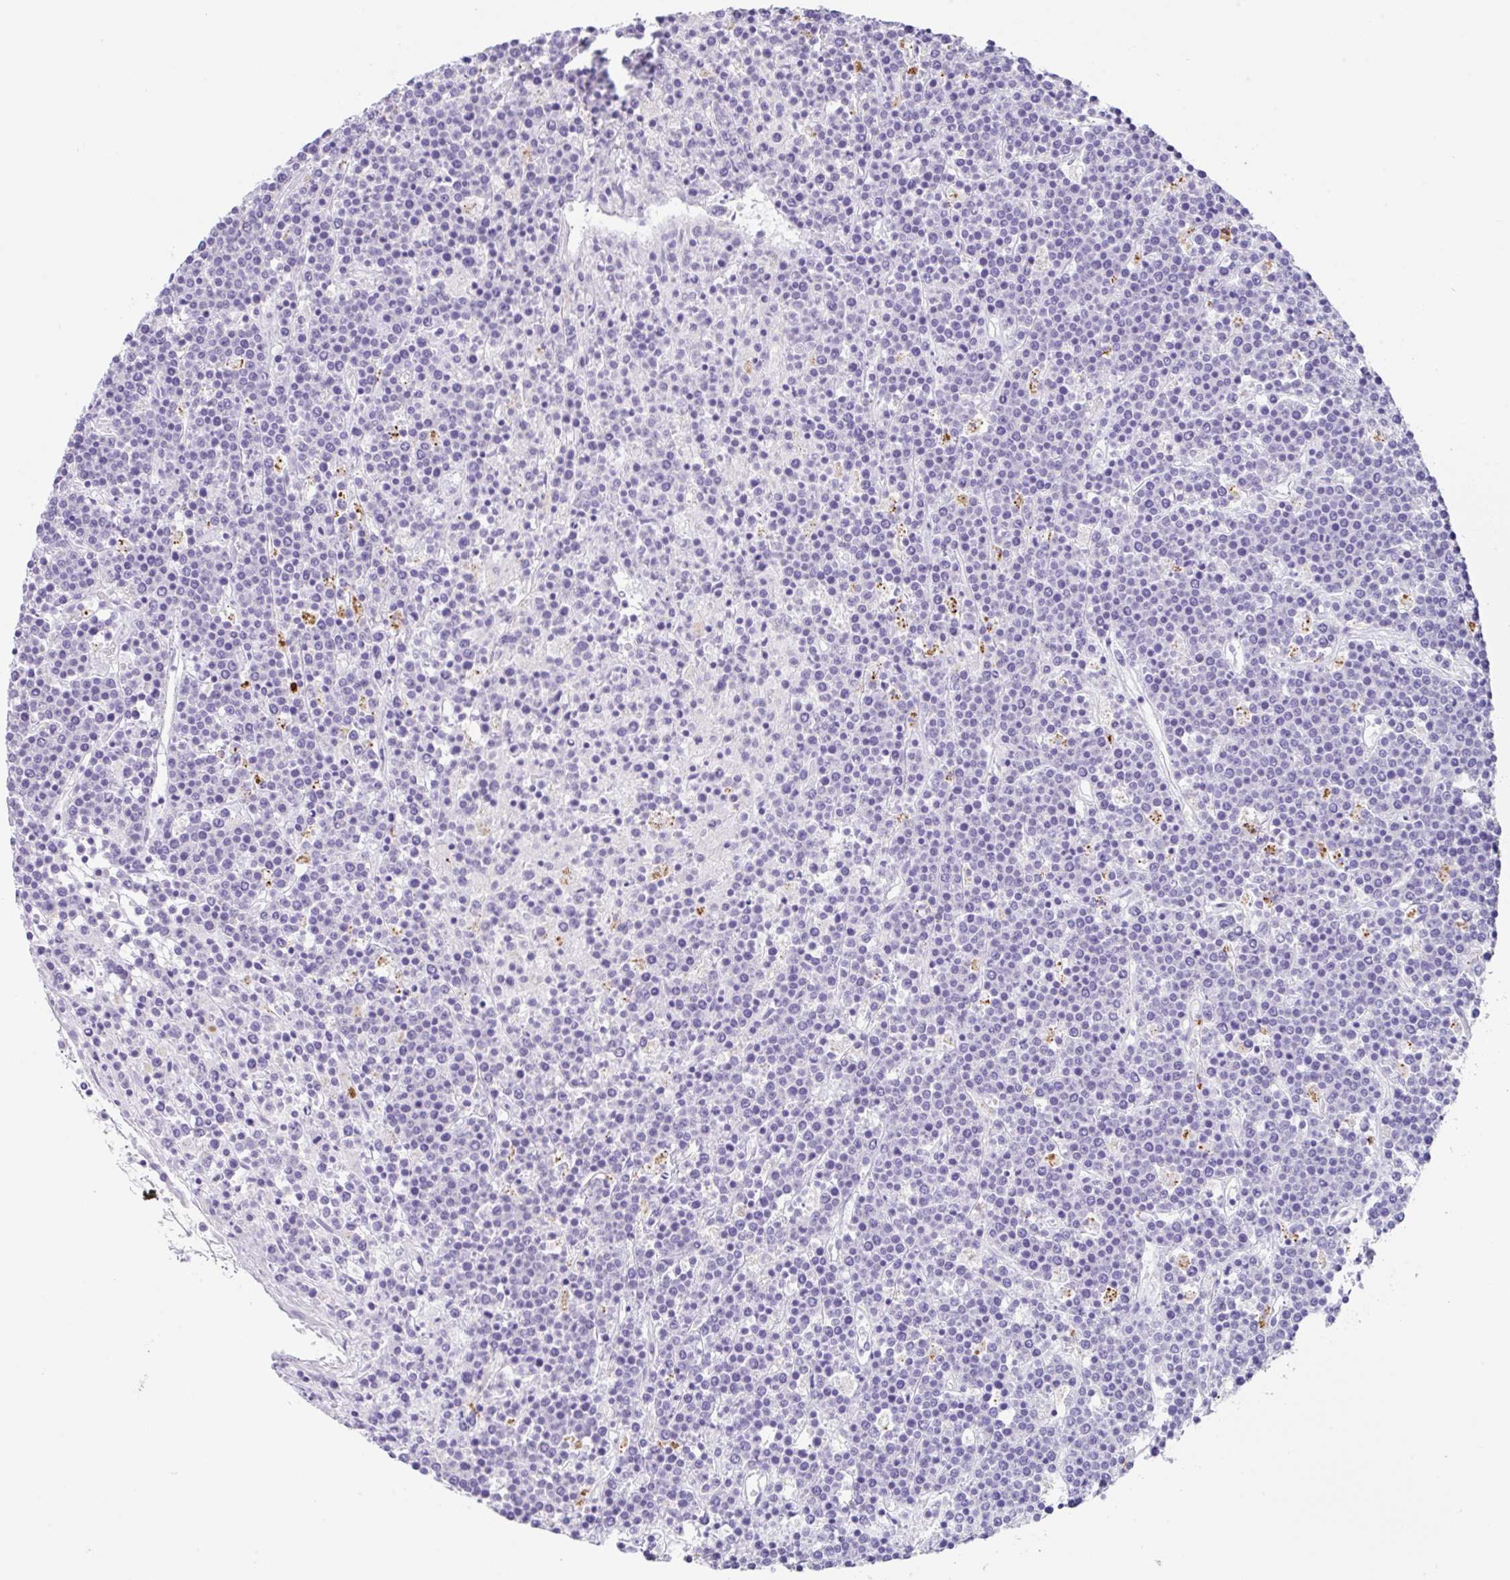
{"staining": {"intensity": "negative", "quantity": "none", "location": "none"}, "tissue": "lymphoma", "cell_type": "Tumor cells", "image_type": "cancer", "snomed": [{"axis": "morphology", "description": "Malignant lymphoma, non-Hodgkin's type, High grade"}, {"axis": "topography", "description": "Ovary"}], "caption": "Tumor cells are negative for protein expression in human lymphoma. (DAB (3,3'-diaminobenzidine) immunohistochemistry (IHC) visualized using brightfield microscopy, high magnification).", "gene": "TRAF4", "patient": {"sex": "female", "age": 56}}